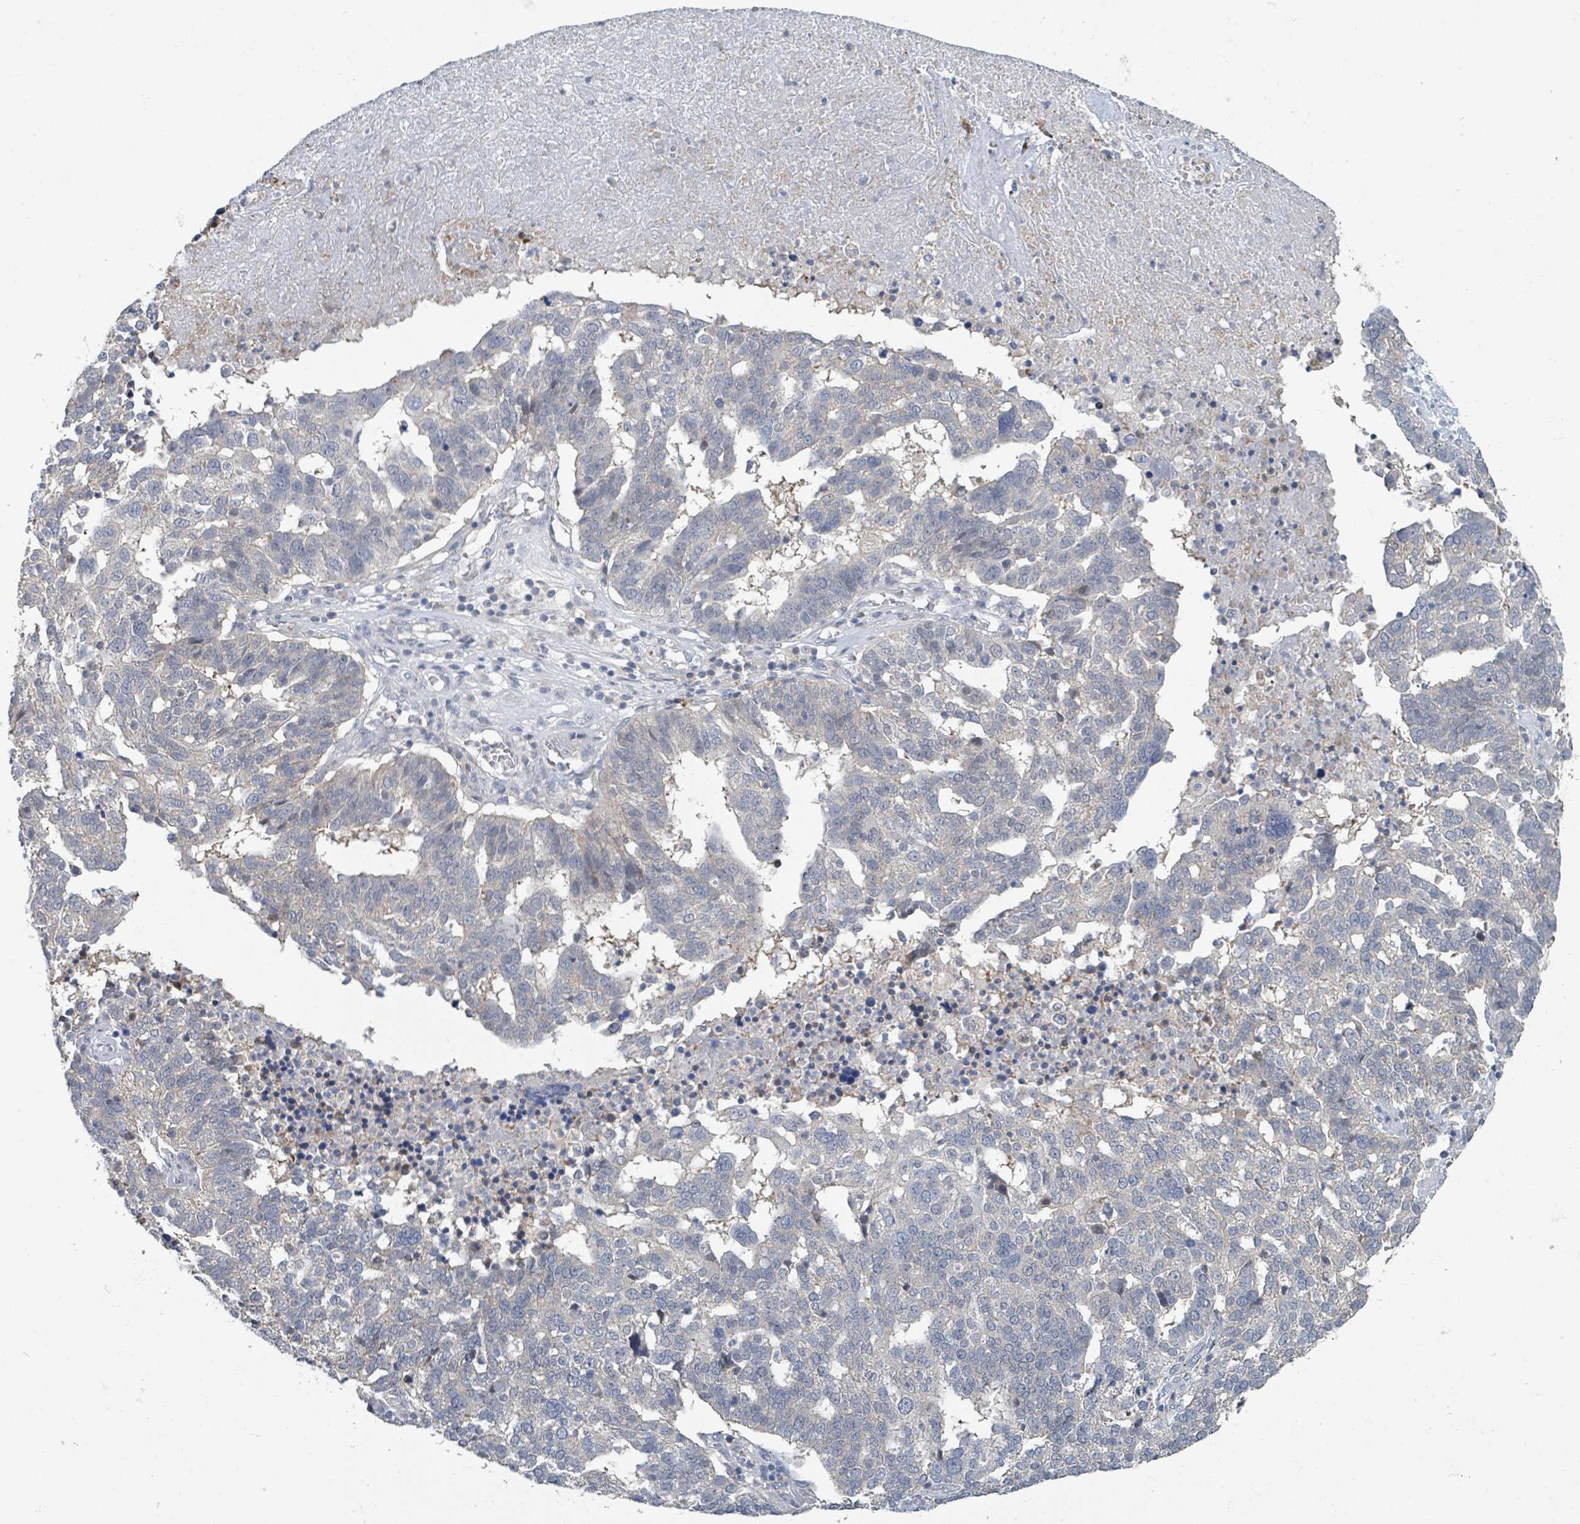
{"staining": {"intensity": "weak", "quantity": "<25%", "location": "cytoplasmic/membranous"}, "tissue": "ovarian cancer", "cell_type": "Tumor cells", "image_type": "cancer", "snomed": [{"axis": "morphology", "description": "Cystadenocarcinoma, serous, NOS"}, {"axis": "topography", "description": "Ovary"}], "caption": "The micrograph exhibits no significant staining in tumor cells of ovarian serous cystadenocarcinoma. The staining is performed using DAB (3,3'-diaminobenzidine) brown chromogen with nuclei counter-stained in using hematoxylin.", "gene": "ANKRD55", "patient": {"sex": "female", "age": 59}}